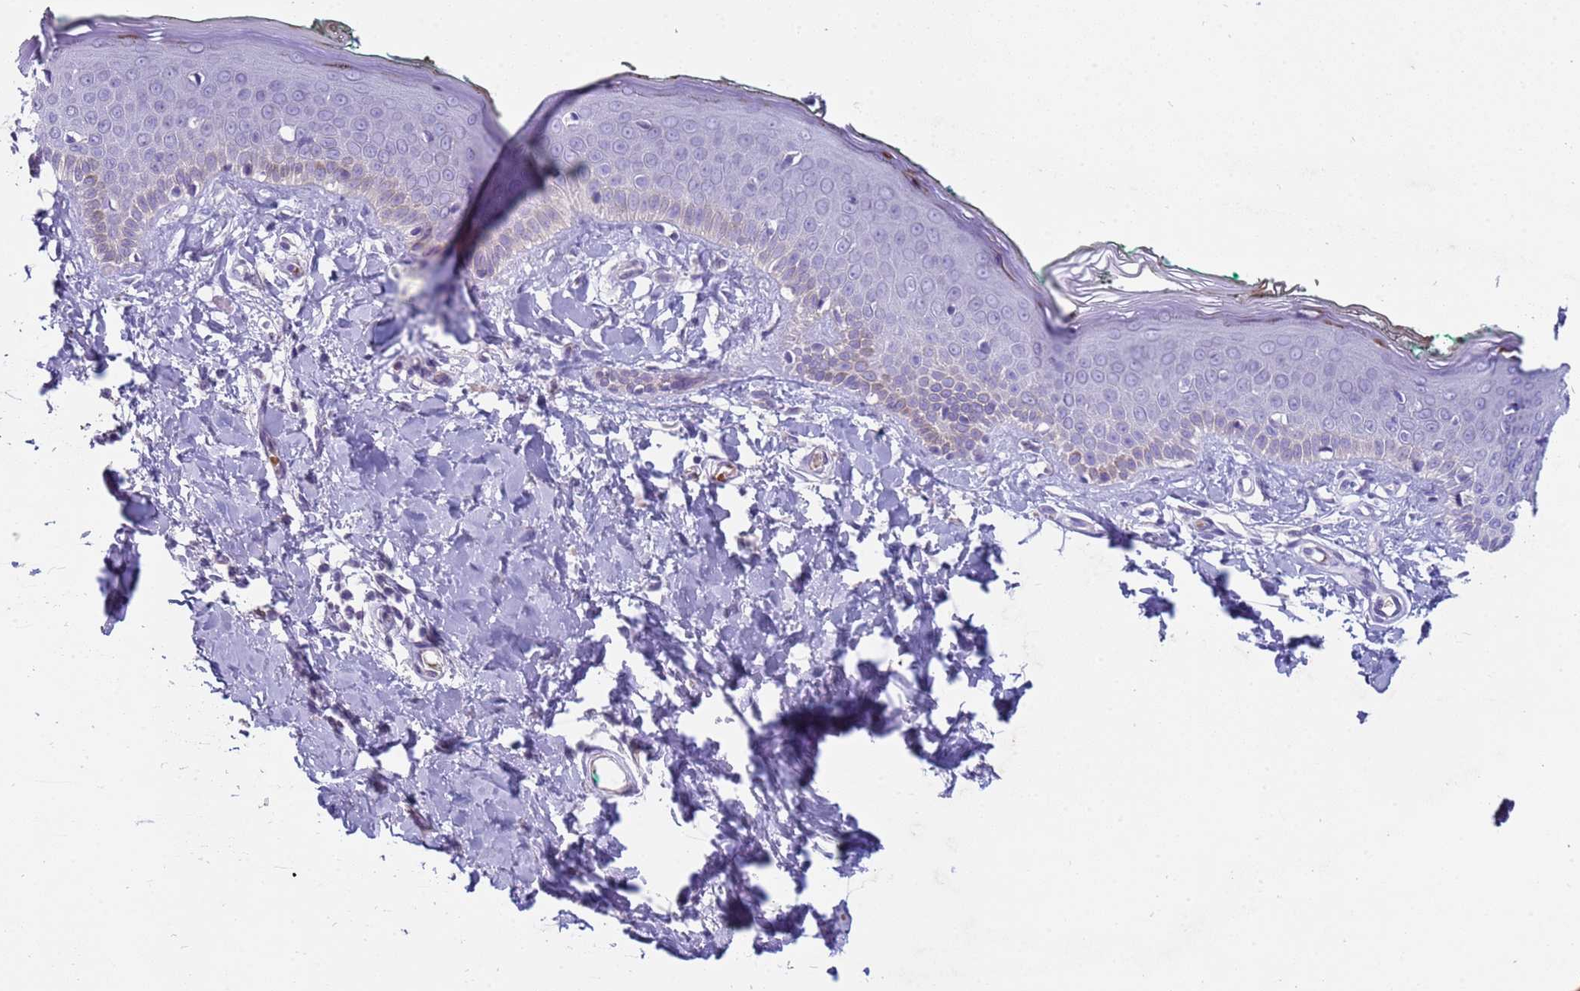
{"staining": {"intensity": "negative", "quantity": "none", "location": "none"}, "tissue": "skin", "cell_type": "Fibroblasts", "image_type": "normal", "snomed": [{"axis": "morphology", "description": "Normal tissue, NOS"}, {"axis": "morphology", "description": "Malignant melanoma, NOS"}, {"axis": "topography", "description": "Skin"}], "caption": "This is a image of IHC staining of unremarkable skin, which shows no positivity in fibroblasts. (Stains: DAB immunohistochemistry (IHC) with hematoxylin counter stain, Microscopy: brightfield microscopy at high magnification).", "gene": "KBTBD3", "patient": {"sex": "male", "age": 62}}